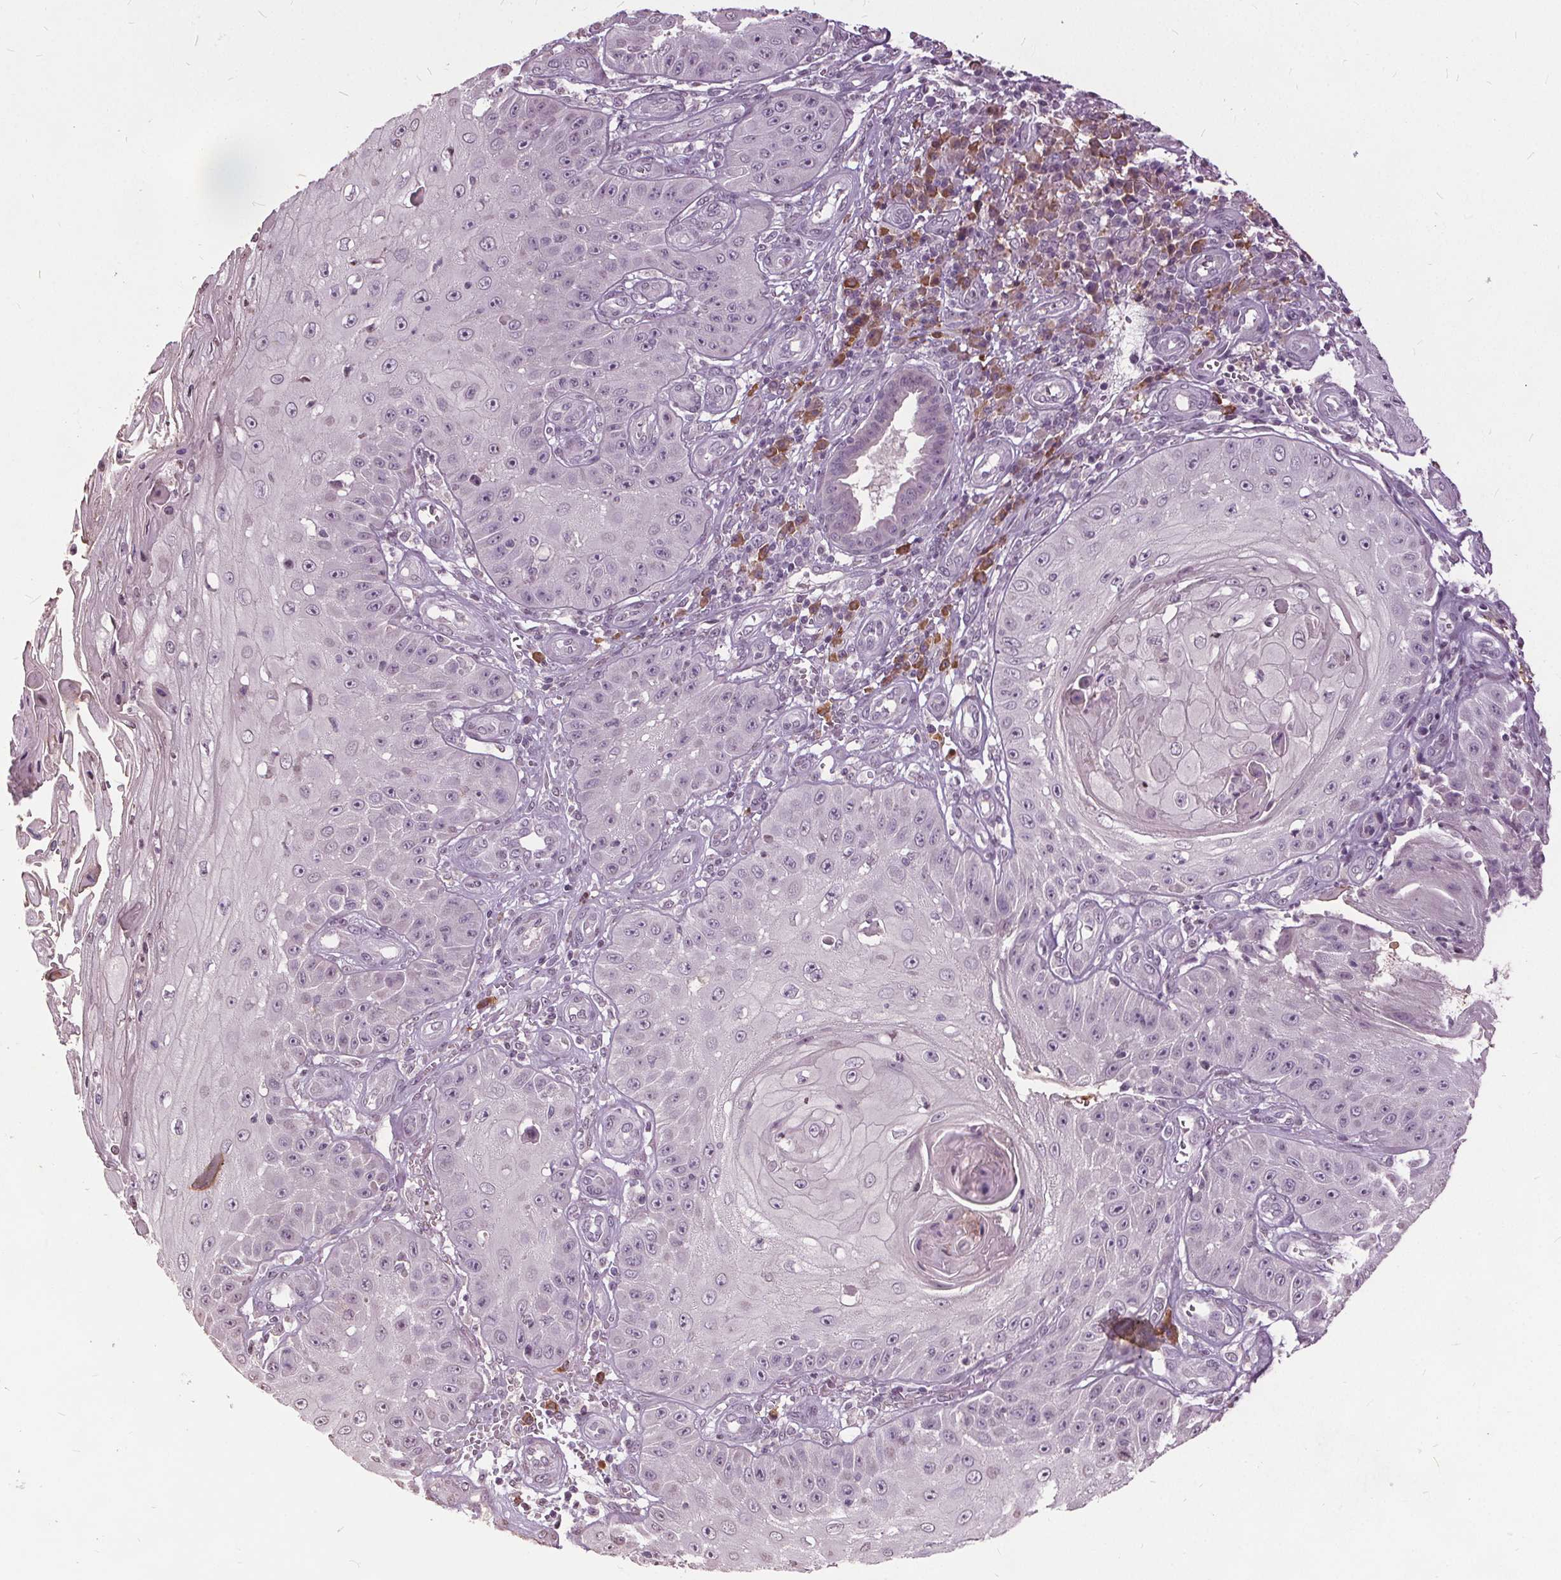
{"staining": {"intensity": "negative", "quantity": "none", "location": "none"}, "tissue": "skin cancer", "cell_type": "Tumor cells", "image_type": "cancer", "snomed": [{"axis": "morphology", "description": "Squamous cell carcinoma, NOS"}, {"axis": "topography", "description": "Skin"}], "caption": "An image of skin squamous cell carcinoma stained for a protein exhibits no brown staining in tumor cells.", "gene": "CXCL16", "patient": {"sex": "male", "age": 70}}